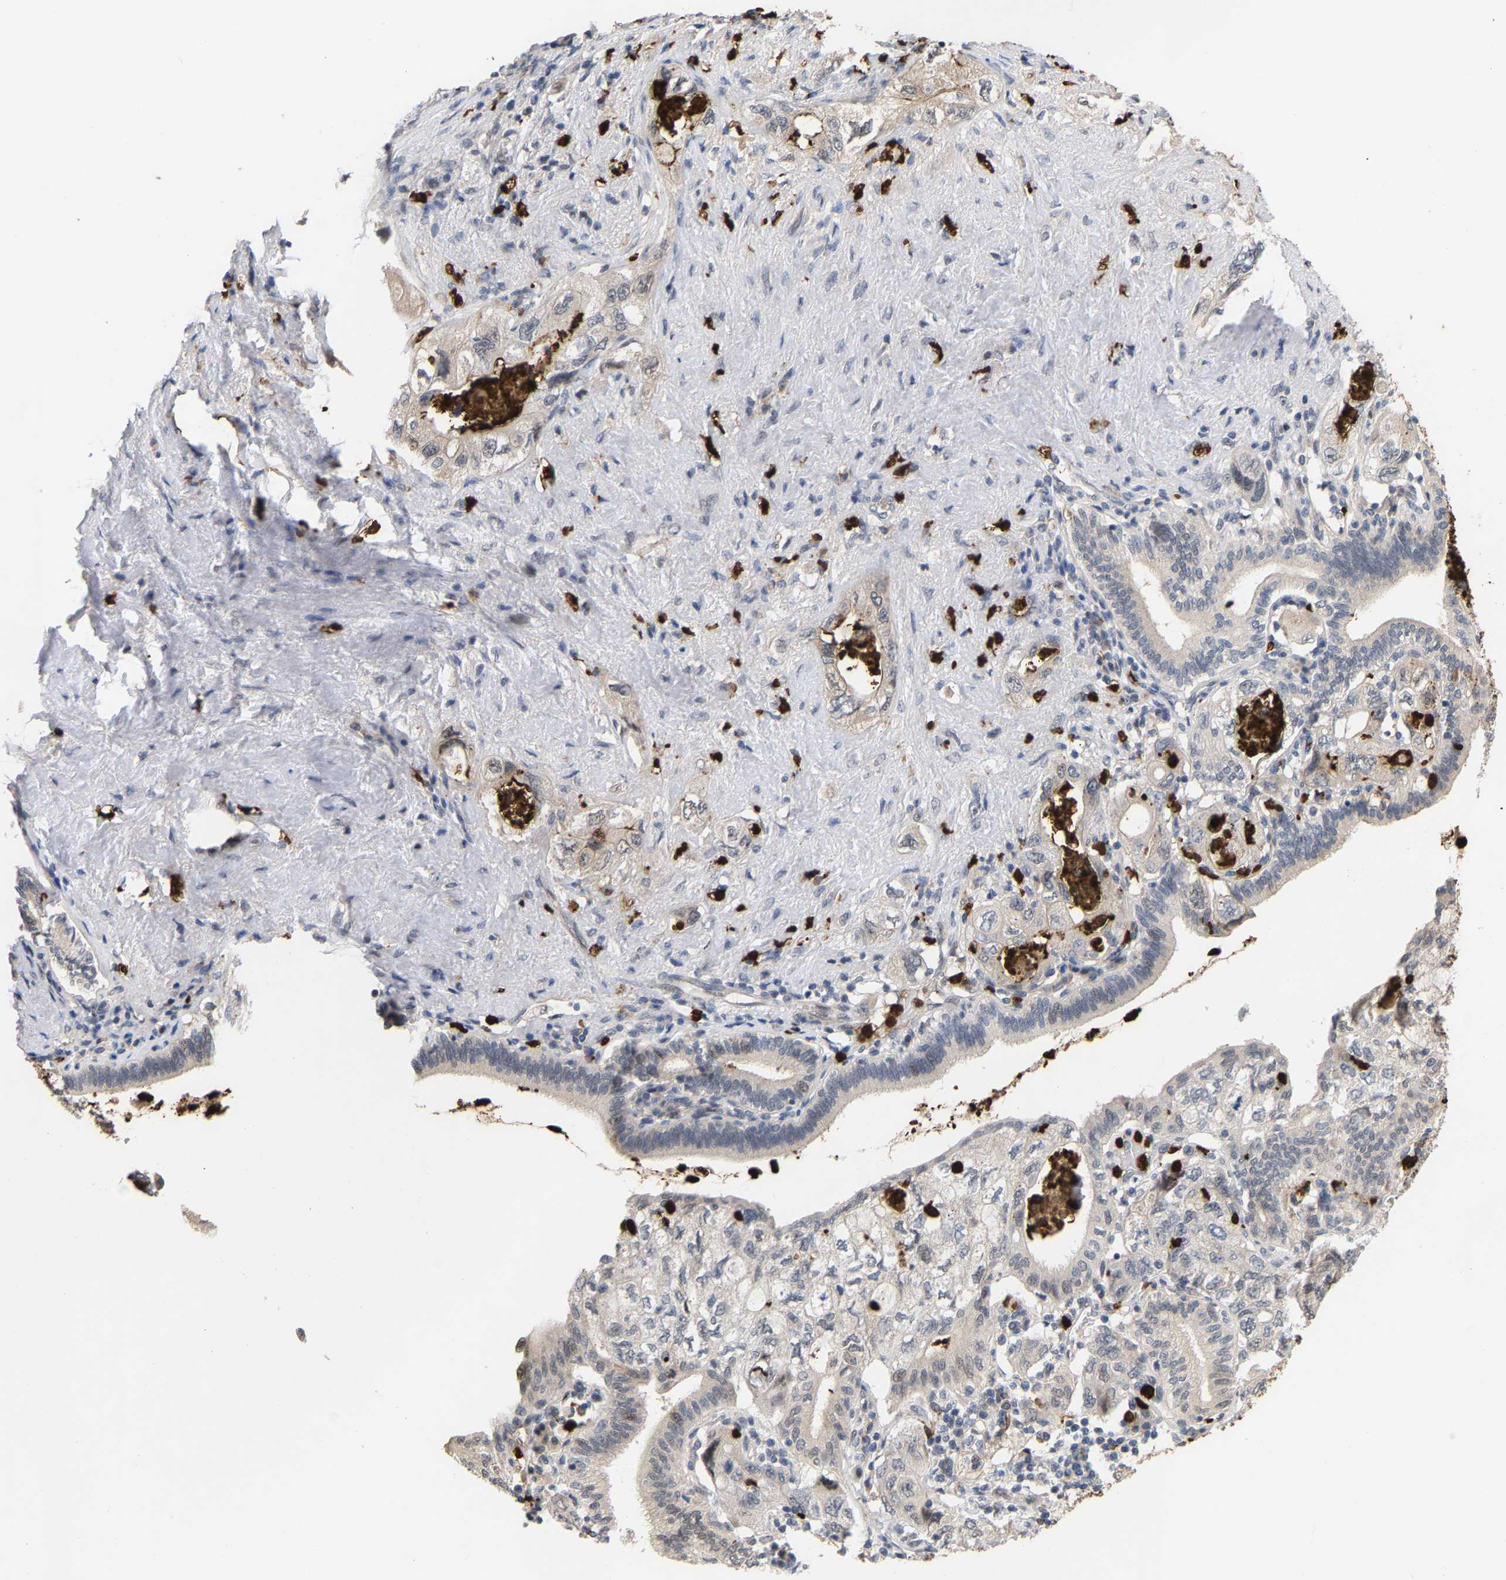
{"staining": {"intensity": "weak", "quantity": "<25%", "location": "cytoplasmic/membranous"}, "tissue": "pancreatic cancer", "cell_type": "Tumor cells", "image_type": "cancer", "snomed": [{"axis": "morphology", "description": "Adenocarcinoma, NOS"}, {"axis": "topography", "description": "Pancreas"}], "caption": "IHC of human pancreatic cancer (adenocarcinoma) exhibits no positivity in tumor cells.", "gene": "TDRD7", "patient": {"sex": "female", "age": 73}}